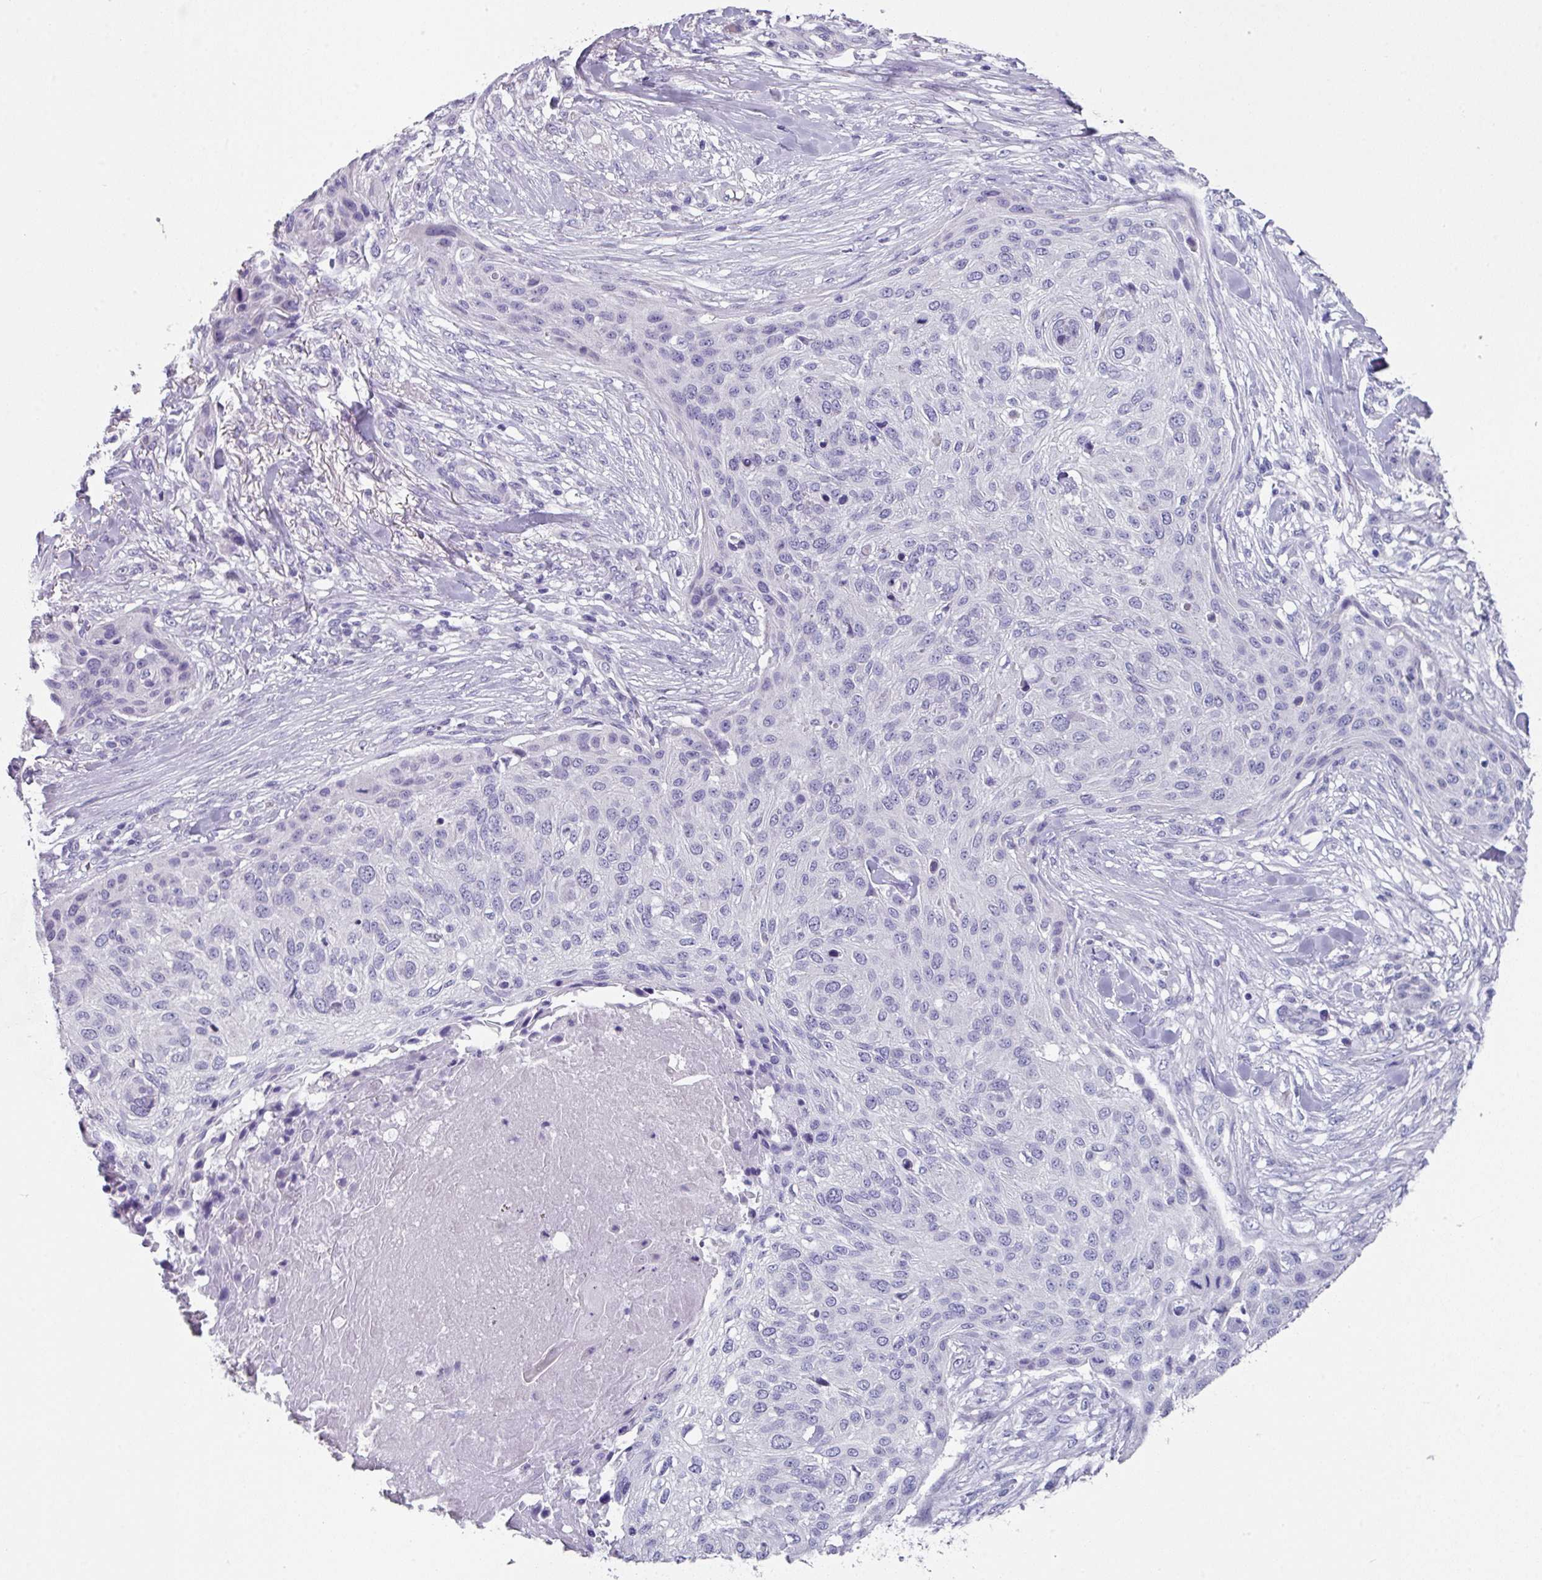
{"staining": {"intensity": "negative", "quantity": "none", "location": "none"}, "tissue": "skin cancer", "cell_type": "Tumor cells", "image_type": "cancer", "snomed": [{"axis": "morphology", "description": "Squamous cell carcinoma, NOS"}, {"axis": "topography", "description": "Skin"}], "caption": "The histopathology image displays no staining of tumor cells in skin squamous cell carcinoma.", "gene": "DEFB115", "patient": {"sex": "female", "age": 87}}